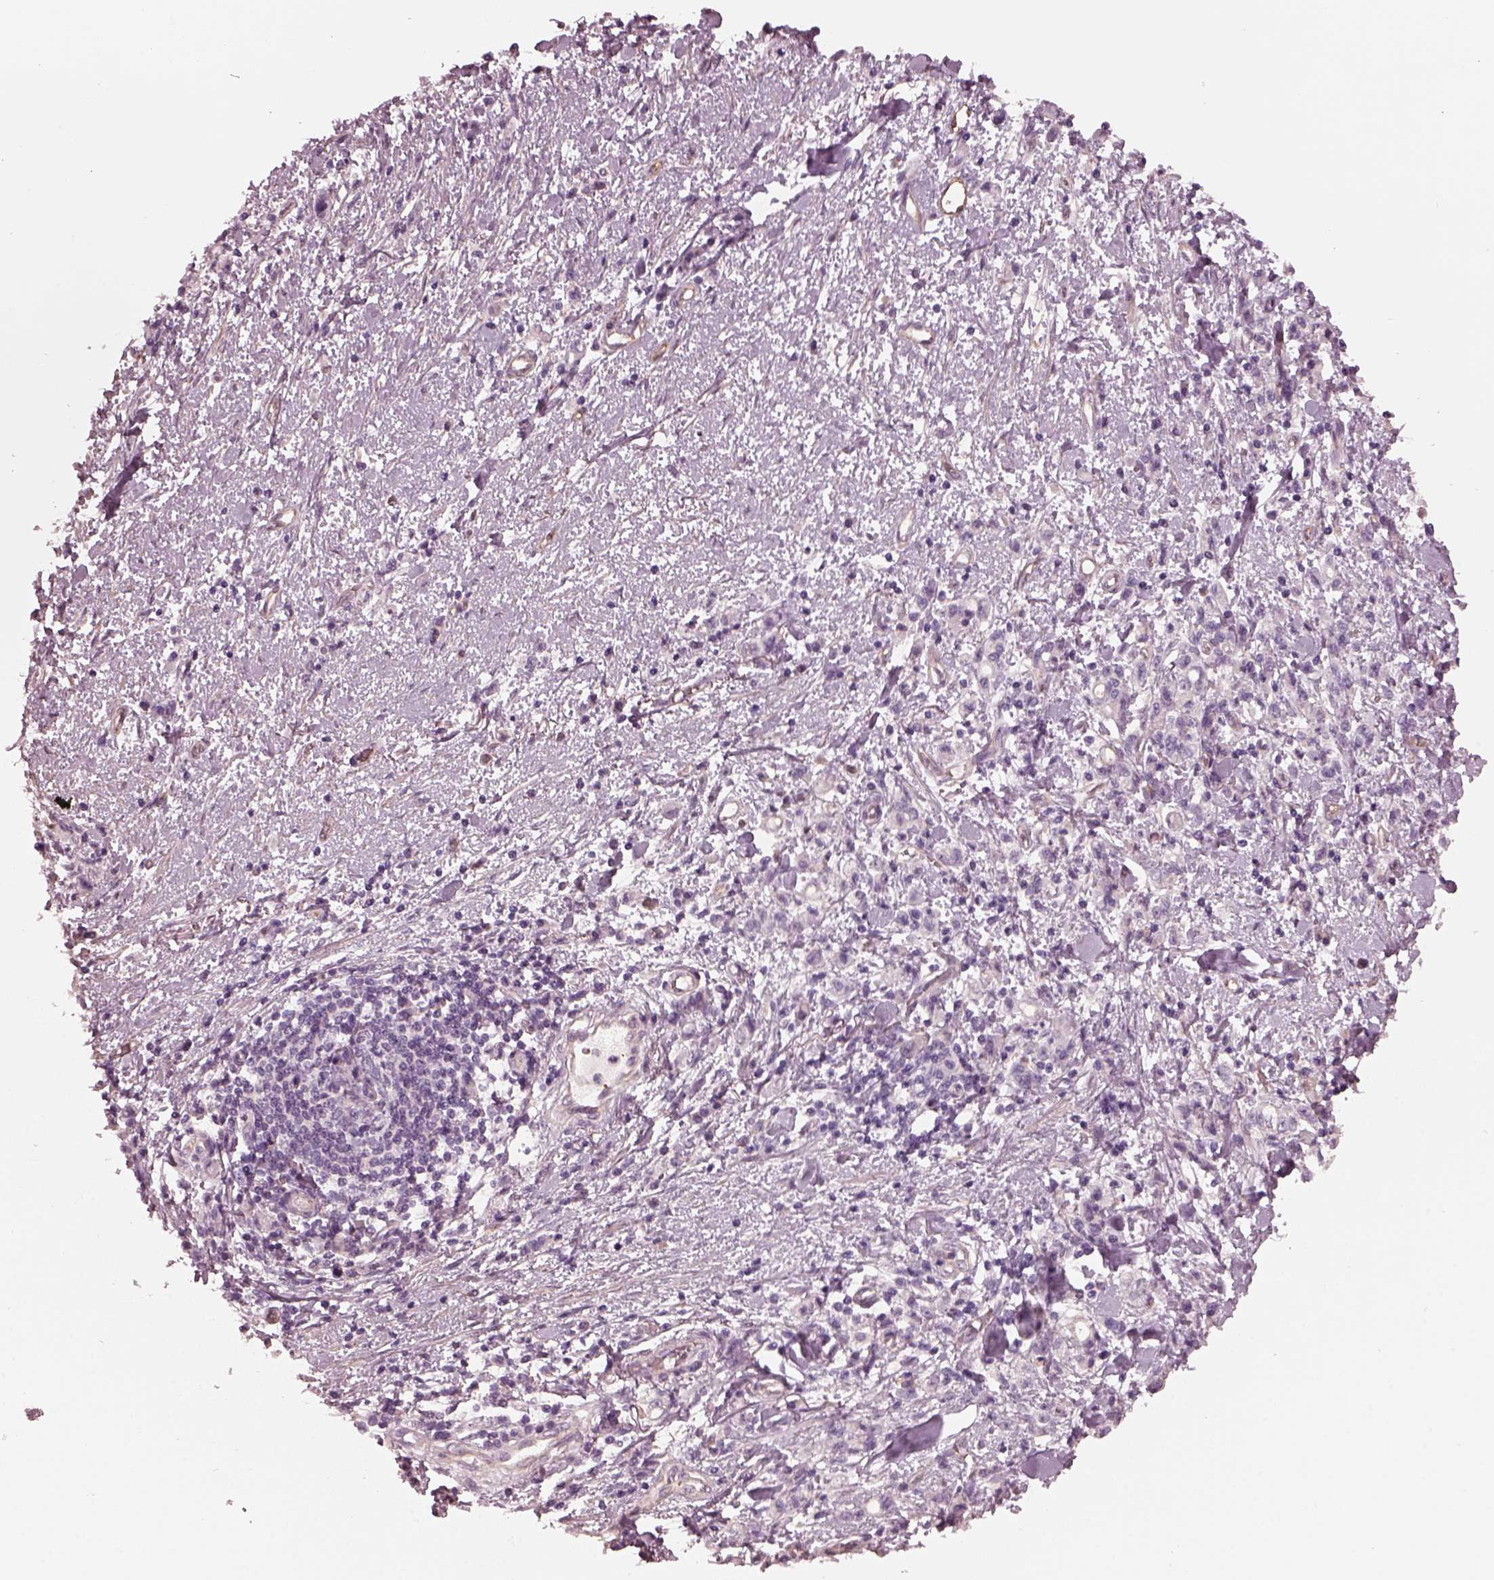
{"staining": {"intensity": "negative", "quantity": "none", "location": "none"}, "tissue": "stomach cancer", "cell_type": "Tumor cells", "image_type": "cancer", "snomed": [{"axis": "morphology", "description": "Adenocarcinoma, NOS"}, {"axis": "topography", "description": "Stomach"}], "caption": "Immunohistochemistry histopathology image of neoplastic tissue: adenocarcinoma (stomach) stained with DAB demonstrates no significant protein positivity in tumor cells. The staining was performed using DAB (3,3'-diaminobenzidine) to visualize the protein expression in brown, while the nuclei were stained in blue with hematoxylin (Magnification: 20x).", "gene": "EIF4E1B", "patient": {"sex": "male", "age": 77}}